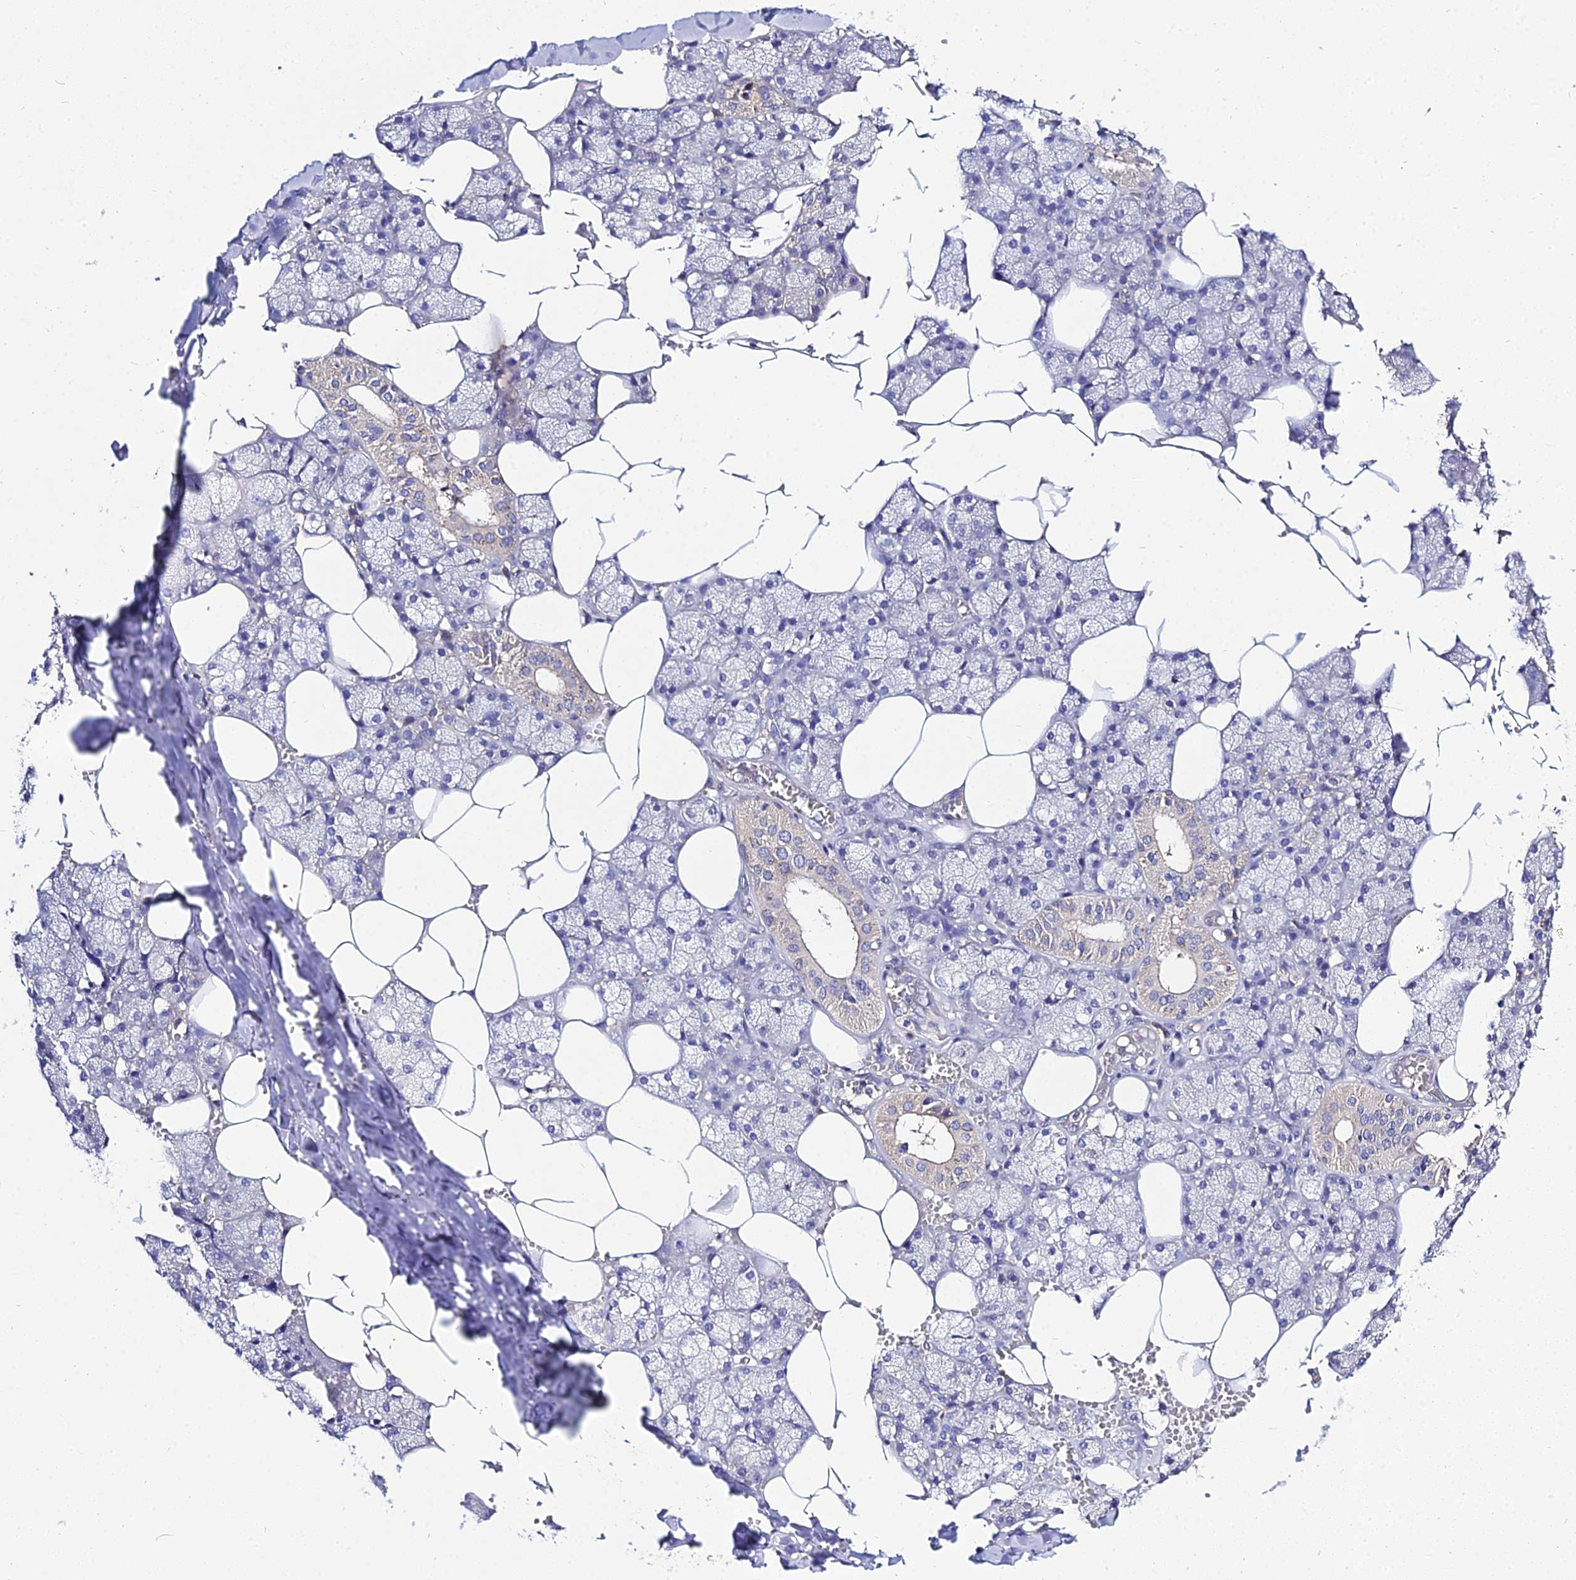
{"staining": {"intensity": "negative", "quantity": "none", "location": "none"}, "tissue": "salivary gland", "cell_type": "Glandular cells", "image_type": "normal", "snomed": [{"axis": "morphology", "description": "Normal tissue, NOS"}, {"axis": "topography", "description": "Salivary gland"}], "caption": "Immunohistochemistry (IHC) histopathology image of unremarkable salivary gland stained for a protein (brown), which displays no positivity in glandular cells.", "gene": "C2orf69", "patient": {"sex": "male", "age": 62}}